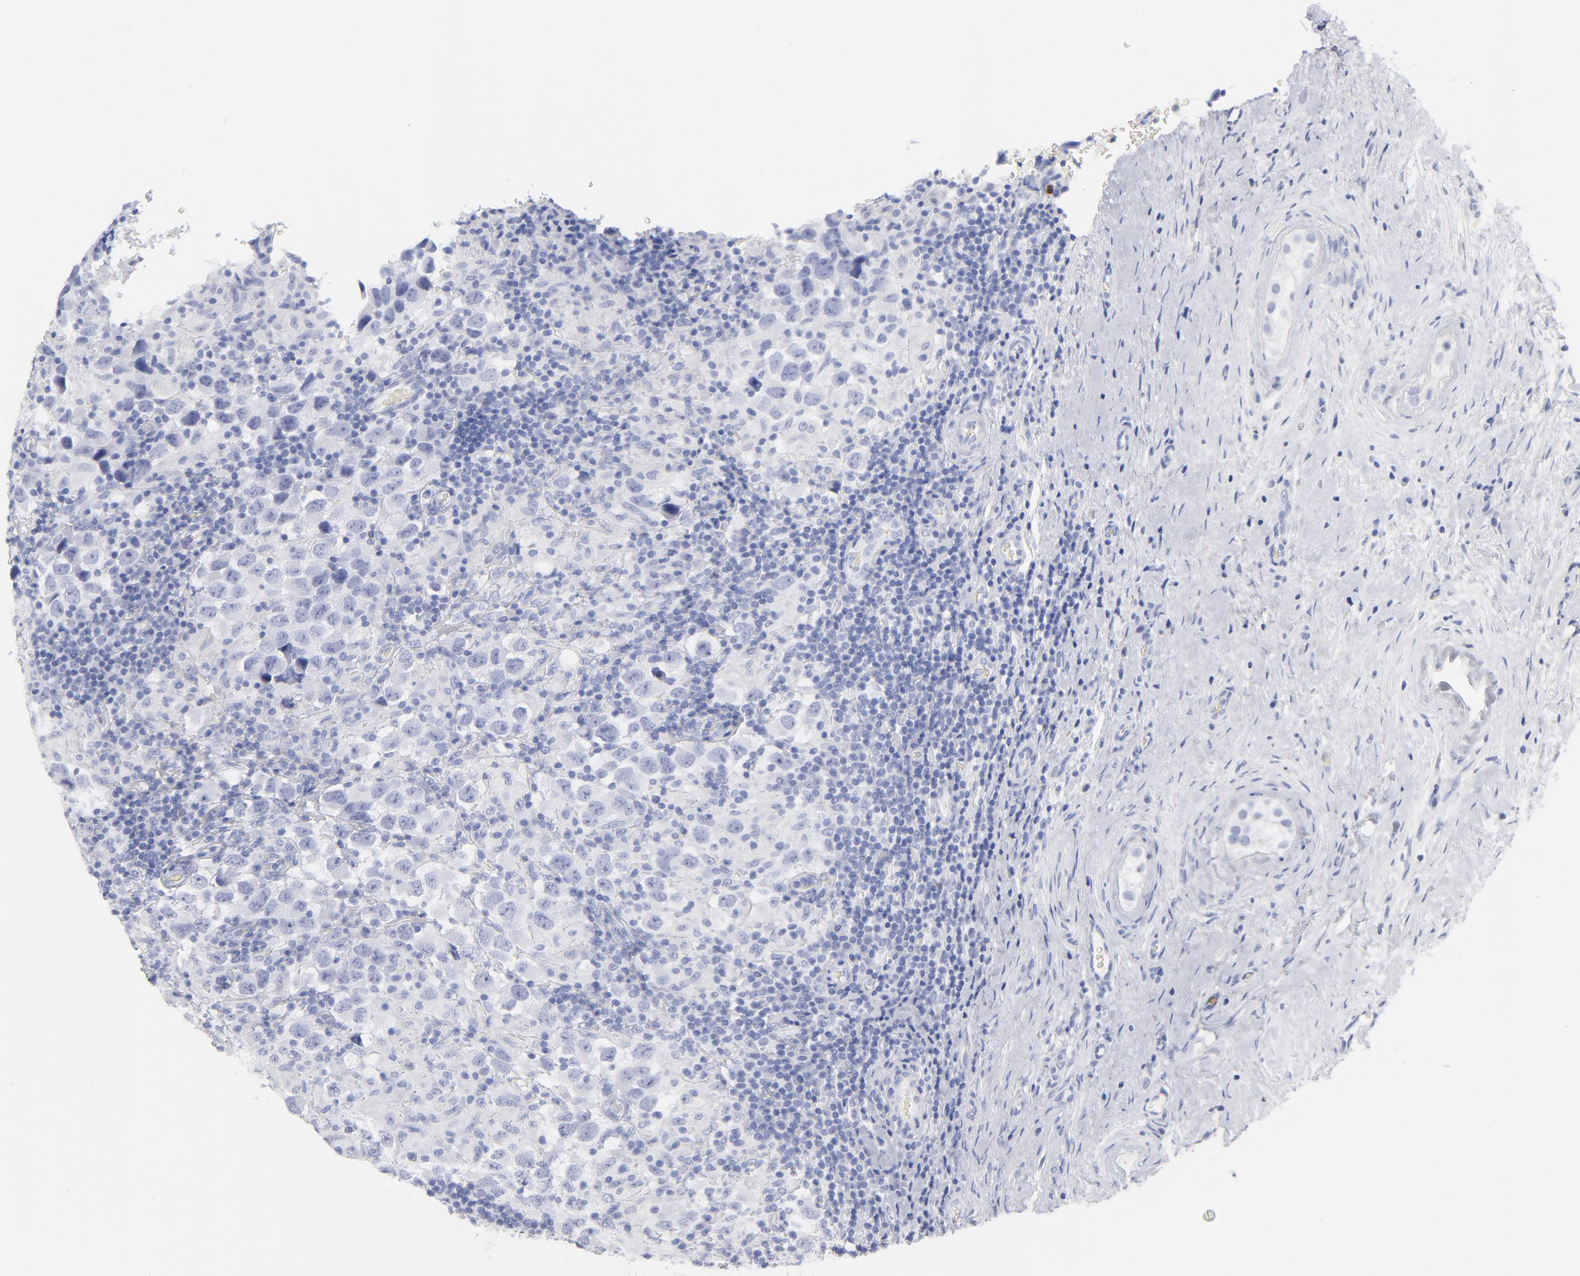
{"staining": {"intensity": "negative", "quantity": "none", "location": "none"}, "tissue": "testis cancer", "cell_type": "Tumor cells", "image_type": "cancer", "snomed": [{"axis": "morphology", "description": "Carcinoma, Embryonal, NOS"}, {"axis": "topography", "description": "Testis"}], "caption": "Protein analysis of testis embryonal carcinoma shows no significant positivity in tumor cells.", "gene": "ARG1", "patient": {"sex": "male", "age": 21}}